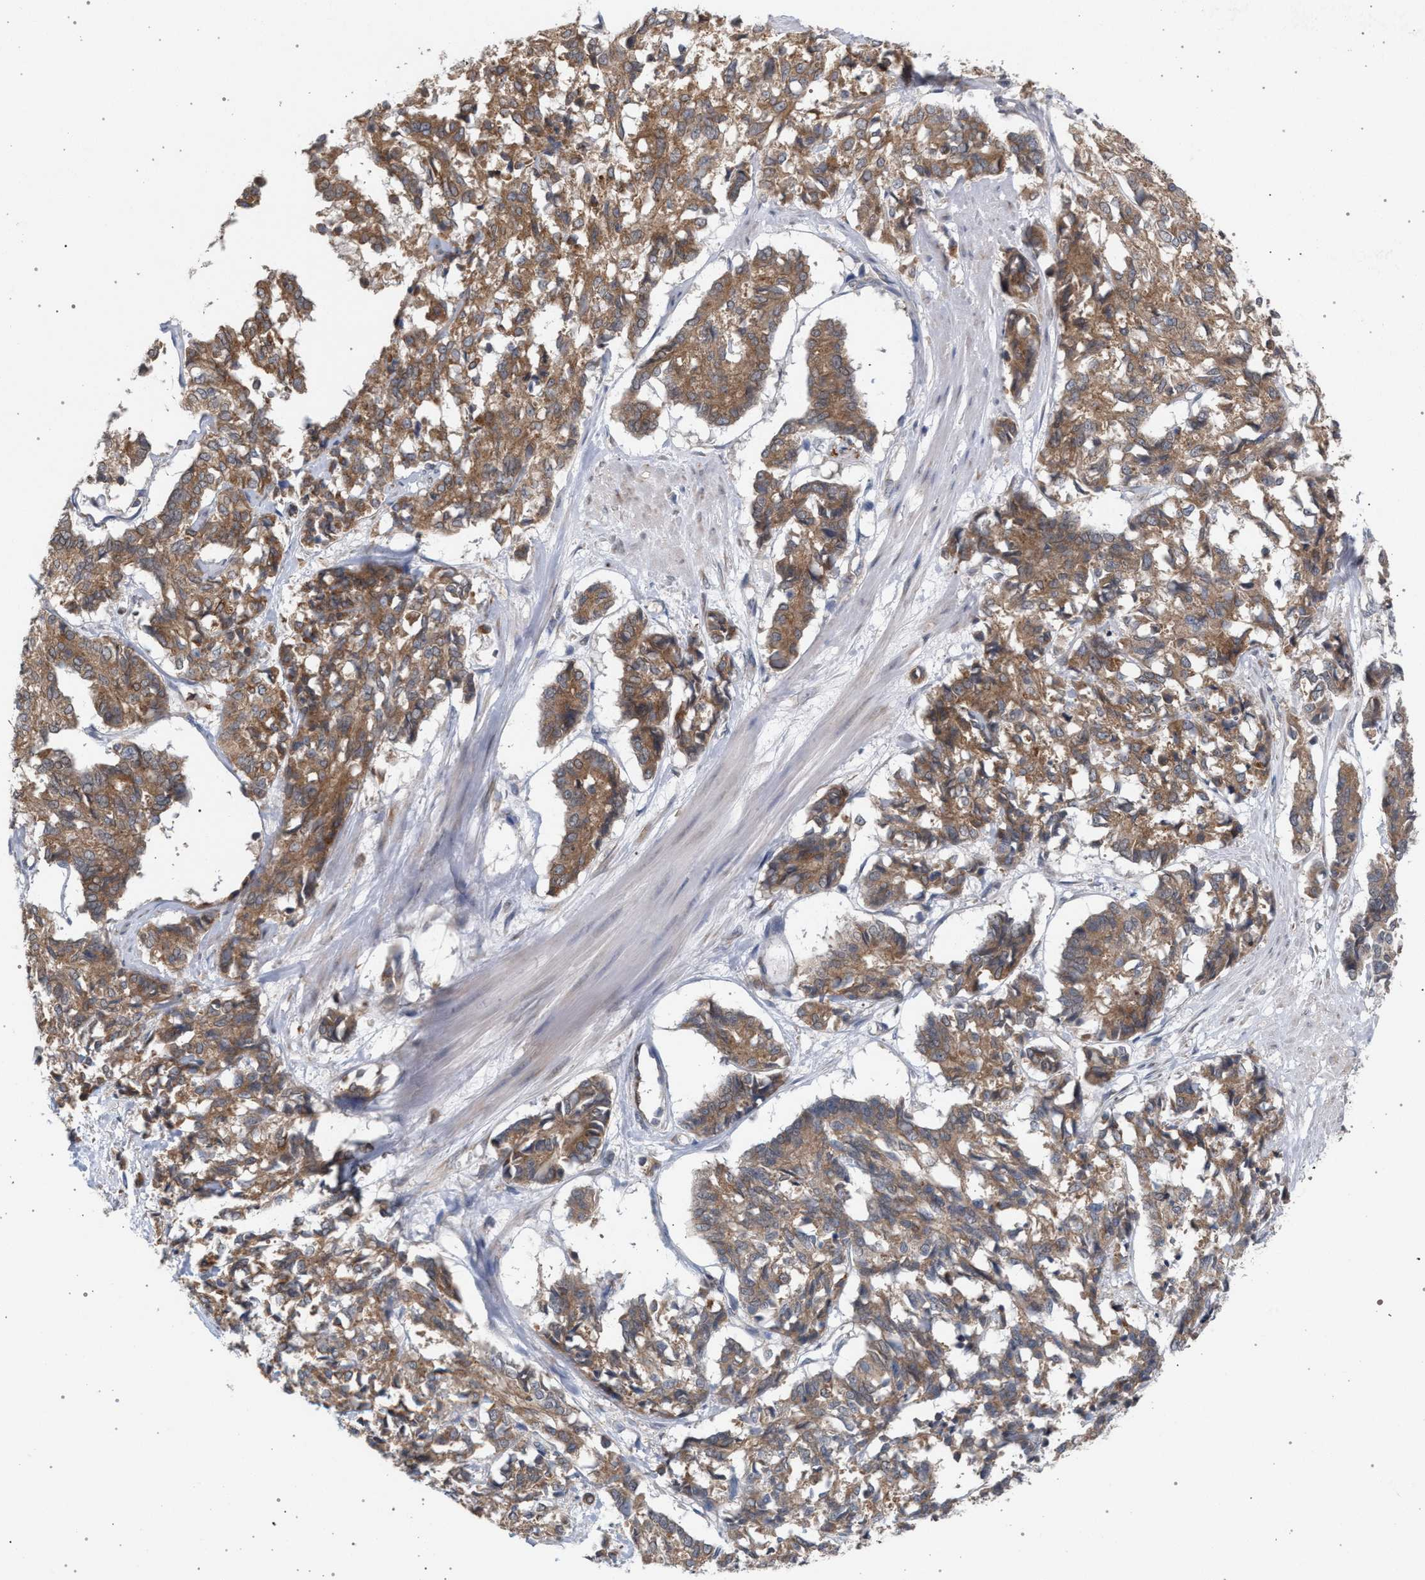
{"staining": {"intensity": "moderate", "quantity": ">75%", "location": "cytoplasmic/membranous"}, "tissue": "cervical cancer", "cell_type": "Tumor cells", "image_type": "cancer", "snomed": [{"axis": "morphology", "description": "Squamous cell carcinoma, NOS"}, {"axis": "topography", "description": "Cervix"}], "caption": "Immunohistochemical staining of cervical squamous cell carcinoma reveals medium levels of moderate cytoplasmic/membranous protein expression in about >75% of tumor cells.", "gene": "ARPC5L", "patient": {"sex": "female", "age": 35}}